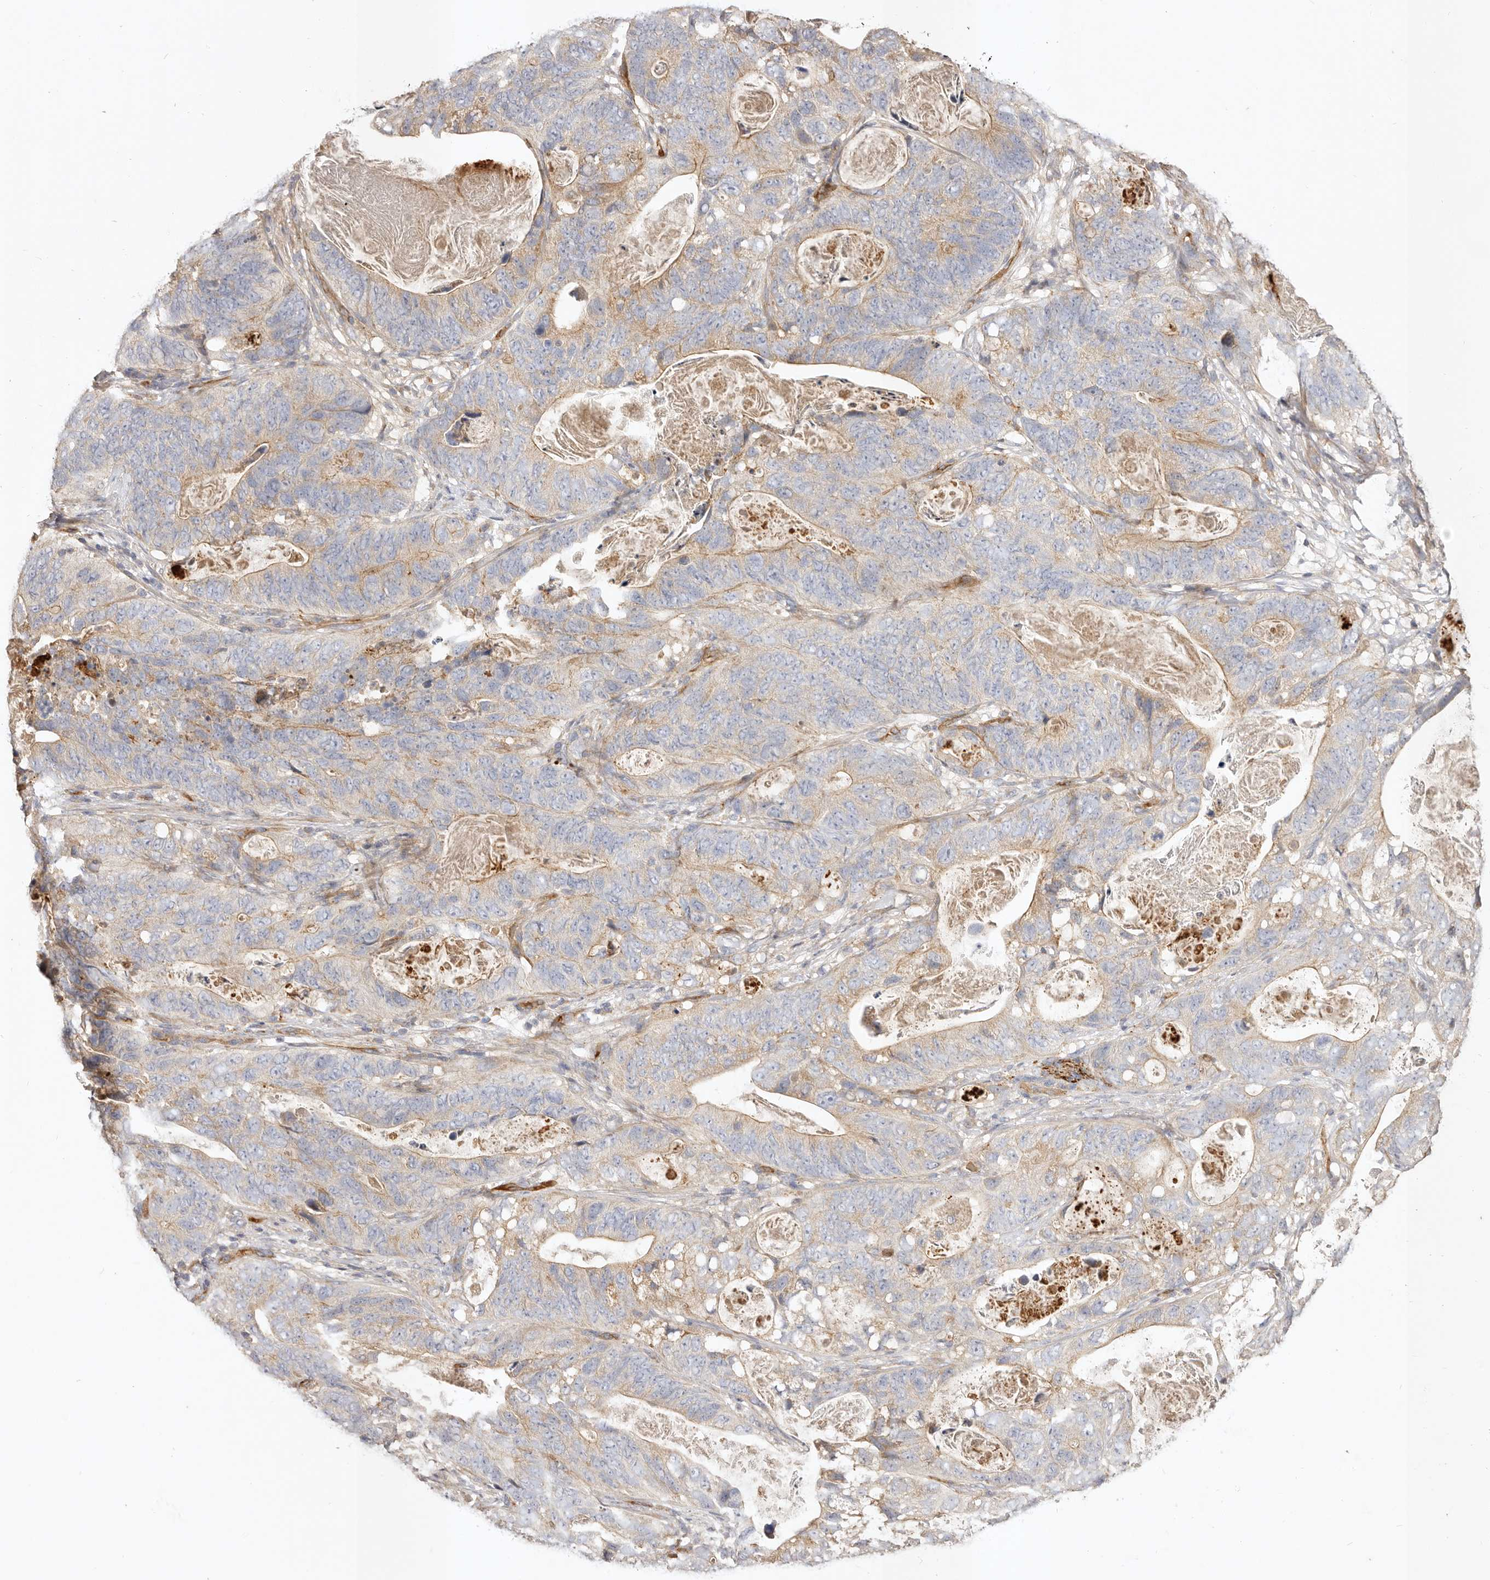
{"staining": {"intensity": "weak", "quantity": "25%-75%", "location": "cytoplasmic/membranous"}, "tissue": "stomach cancer", "cell_type": "Tumor cells", "image_type": "cancer", "snomed": [{"axis": "morphology", "description": "Normal tissue, NOS"}, {"axis": "morphology", "description": "Adenocarcinoma, NOS"}, {"axis": "topography", "description": "Stomach"}], "caption": "This is a photomicrograph of IHC staining of stomach adenocarcinoma, which shows weak staining in the cytoplasmic/membranous of tumor cells.", "gene": "ADAMTS9", "patient": {"sex": "female", "age": 89}}